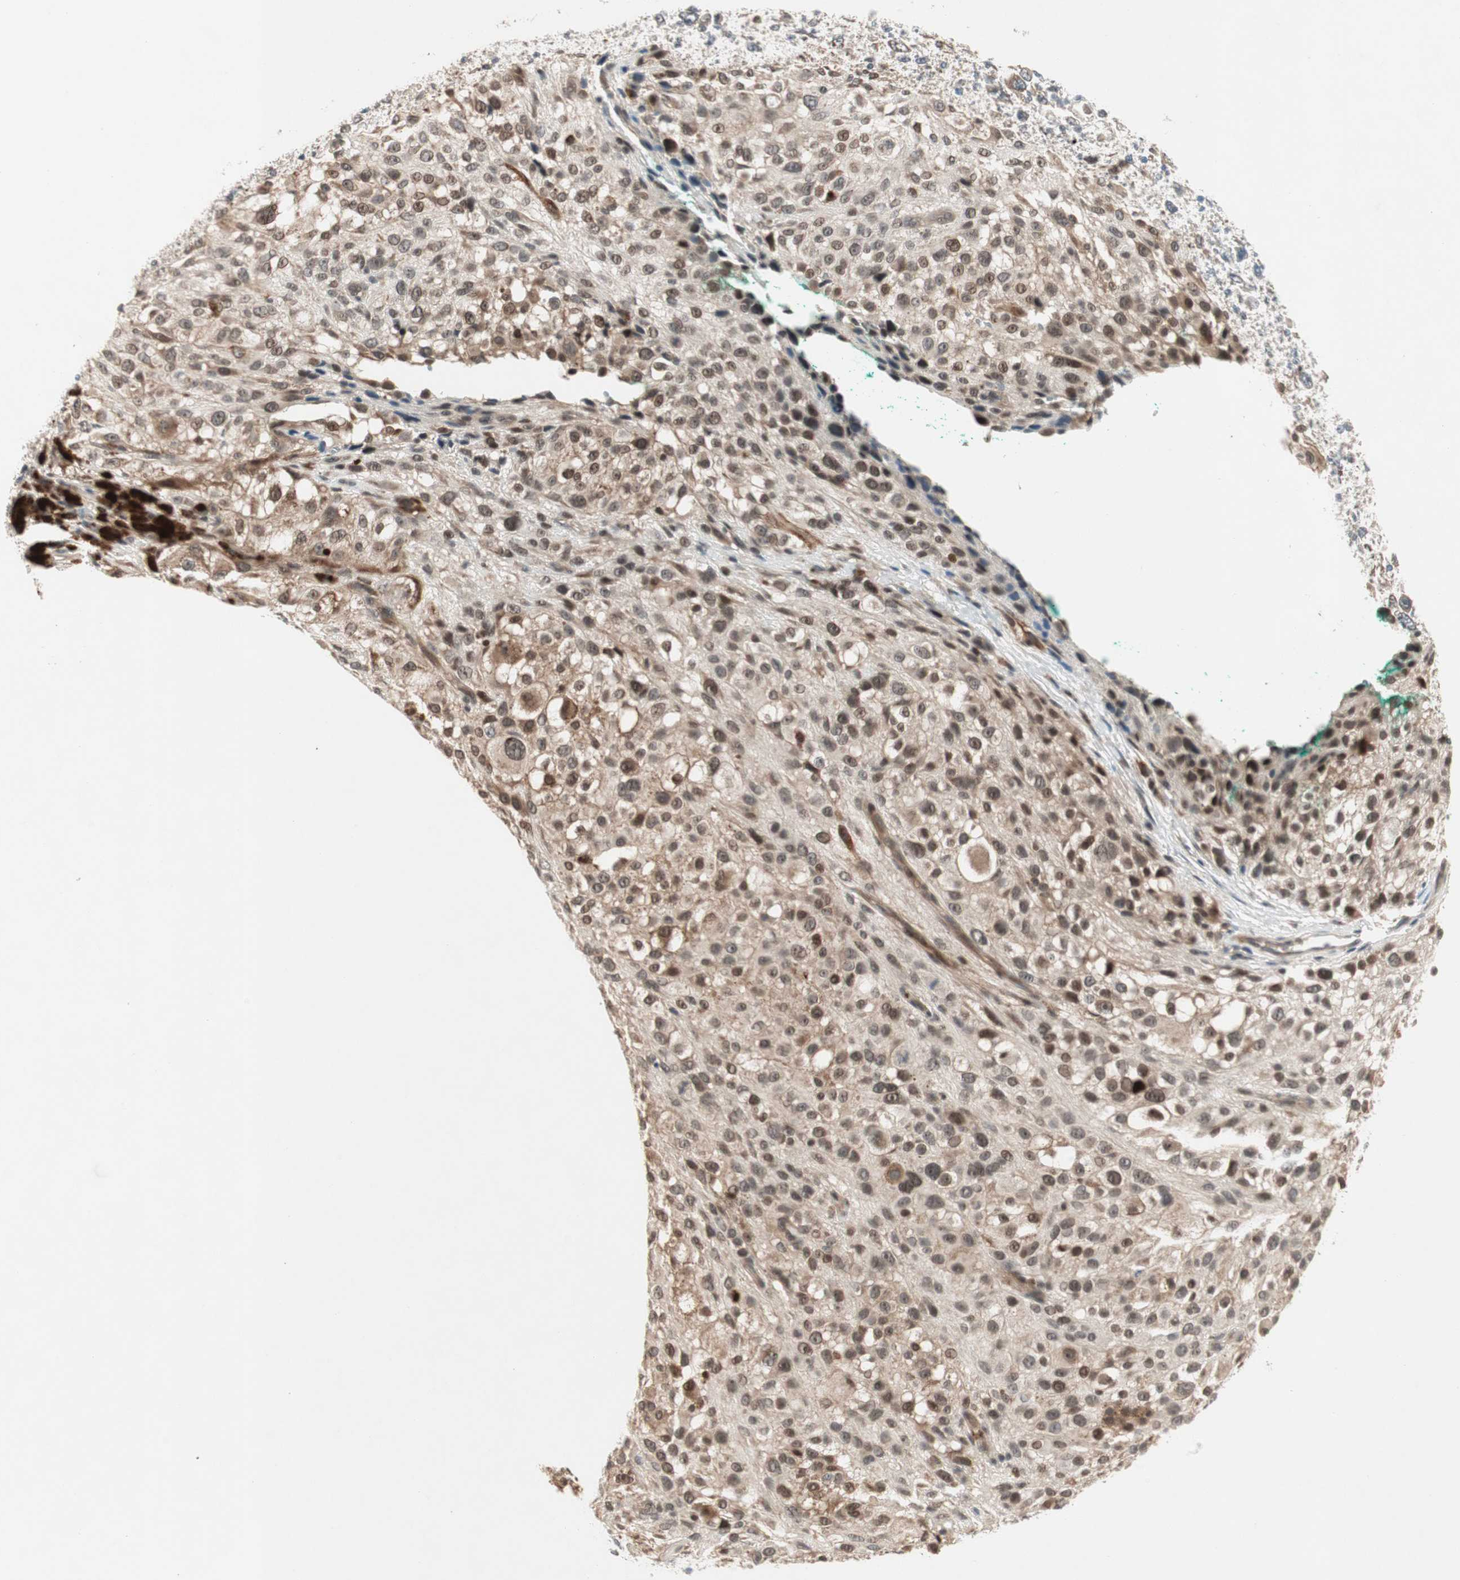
{"staining": {"intensity": "moderate", "quantity": "25%-75%", "location": "cytoplasmic/membranous,nuclear"}, "tissue": "melanoma", "cell_type": "Tumor cells", "image_type": "cancer", "snomed": [{"axis": "morphology", "description": "Necrosis, NOS"}, {"axis": "morphology", "description": "Malignant melanoma, NOS"}, {"axis": "topography", "description": "Skin"}], "caption": "This histopathology image reveals IHC staining of human melanoma, with medium moderate cytoplasmic/membranous and nuclear expression in about 25%-75% of tumor cells.", "gene": "PGBD1", "patient": {"sex": "female", "age": 87}}